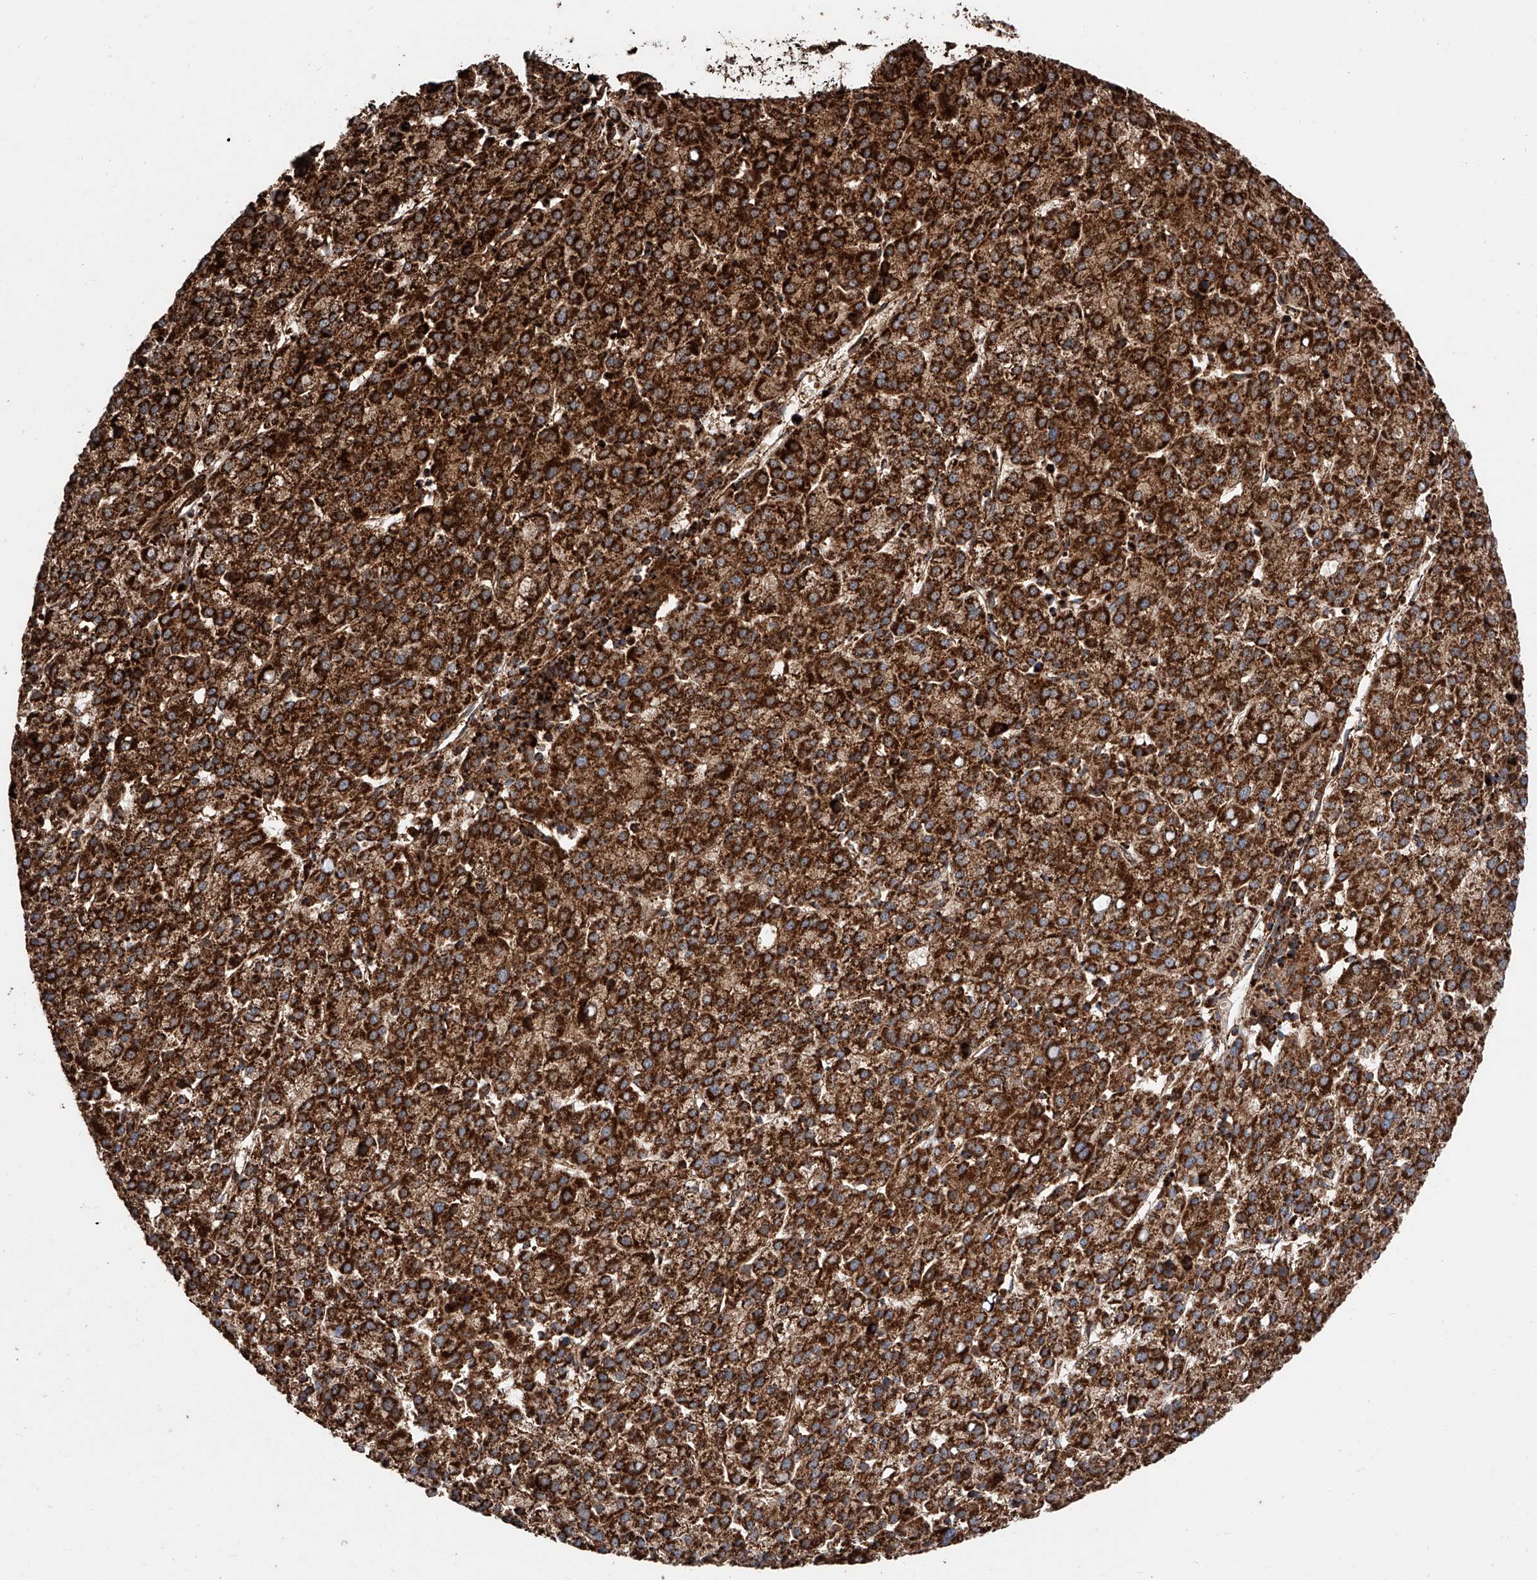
{"staining": {"intensity": "strong", "quantity": ">75%", "location": "cytoplasmic/membranous"}, "tissue": "liver cancer", "cell_type": "Tumor cells", "image_type": "cancer", "snomed": [{"axis": "morphology", "description": "Carcinoma, Hepatocellular, NOS"}, {"axis": "topography", "description": "Liver"}], "caption": "This is an image of immunohistochemistry (IHC) staining of liver cancer, which shows strong staining in the cytoplasmic/membranous of tumor cells.", "gene": "PISD", "patient": {"sex": "female", "age": 58}}